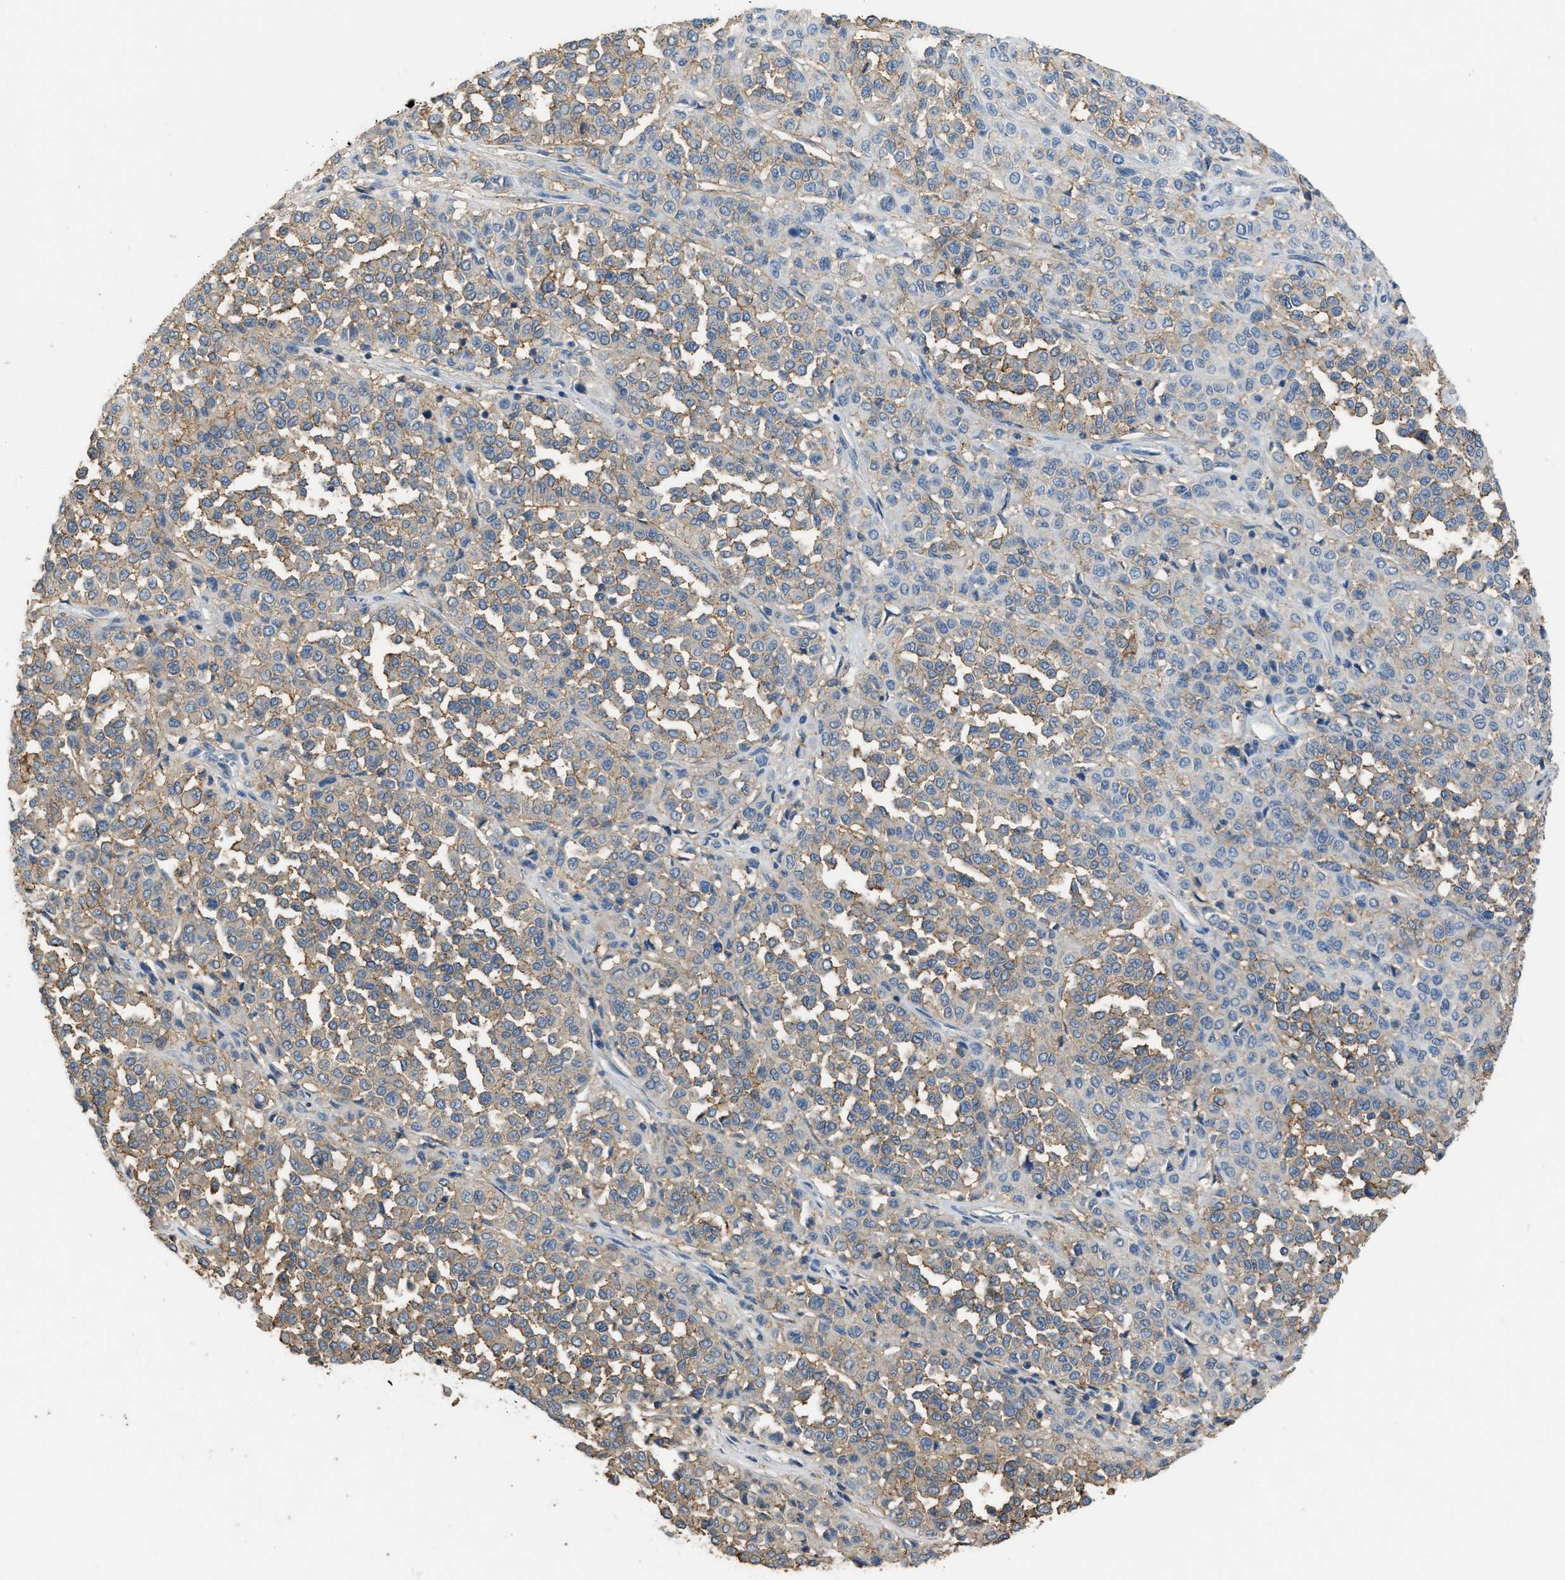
{"staining": {"intensity": "weak", "quantity": ">75%", "location": "cytoplasmic/membranous"}, "tissue": "melanoma", "cell_type": "Tumor cells", "image_type": "cancer", "snomed": [{"axis": "morphology", "description": "Malignant melanoma, Metastatic site"}, {"axis": "topography", "description": "Pancreas"}], "caption": "DAB (3,3'-diaminobenzidine) immunohistochemical staining of melanoma reveals weak cytoplasmic/membranous protein positivity in approximately >75% of tumor cells.", "gene": "OR51E1", "patient": {"sex": "female", "age": 30}}